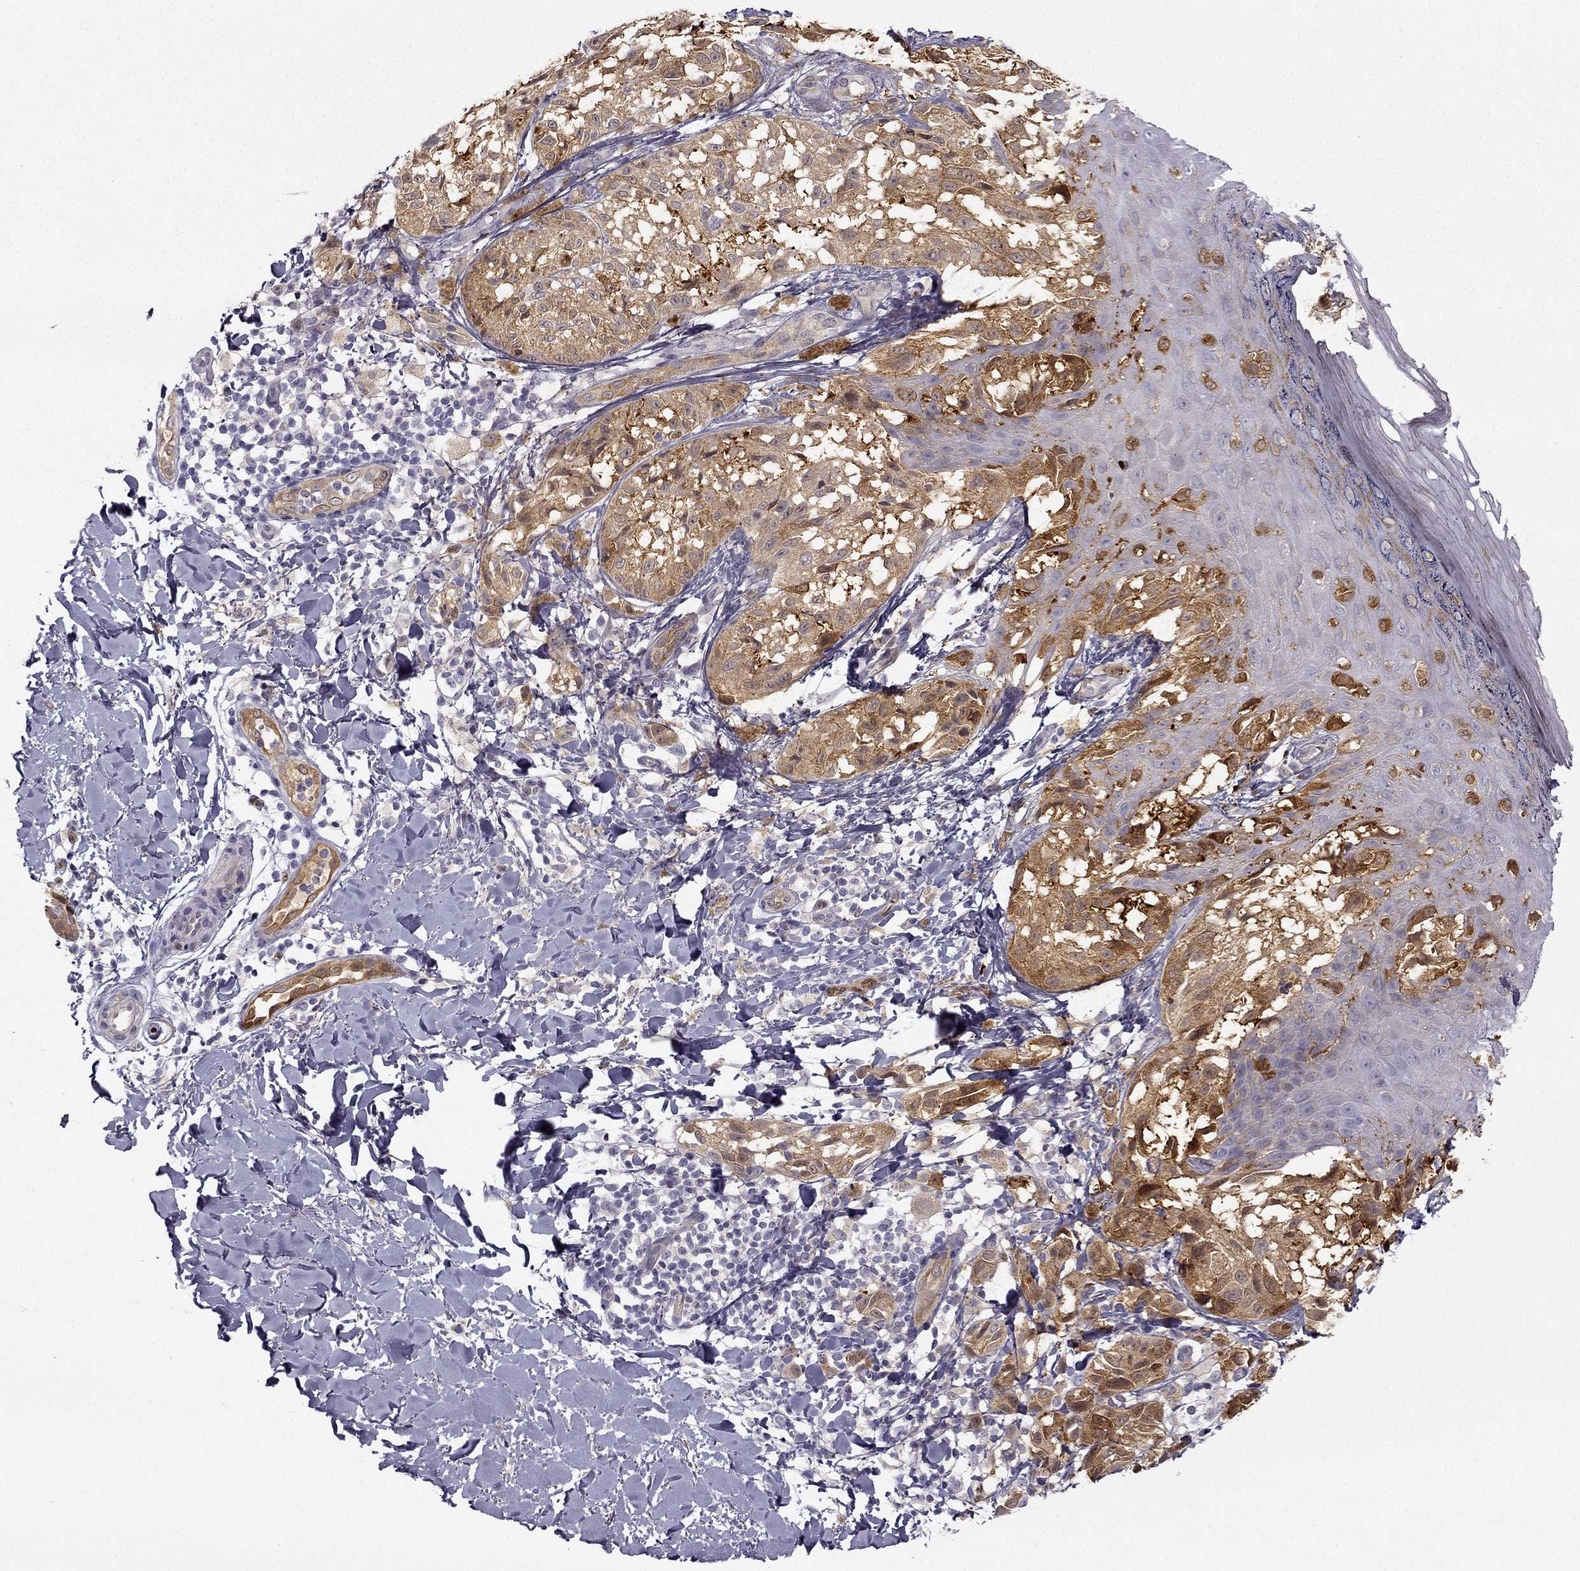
{"staining": {"intensity": "moderate", "quantity": "25%-75%", "location": "cytoplasmic/membranous"}, "tissue": "melanoma", "cell_type": "Tumor cells", "image_type": "cancer", "snomed": [{"axis": "morphology", "description": "Malignant melanoma, NOS"}, {"axis": "topography", "description": "Skin"}], "caption": "Human melanoma stained for a protein (brown) shows moderate cytoplasmic/membranous positive positivity in approximately 25%-75% of tumor cells.", "gene": "NQO1", "patient": {"sex": "male", "age": 36}}